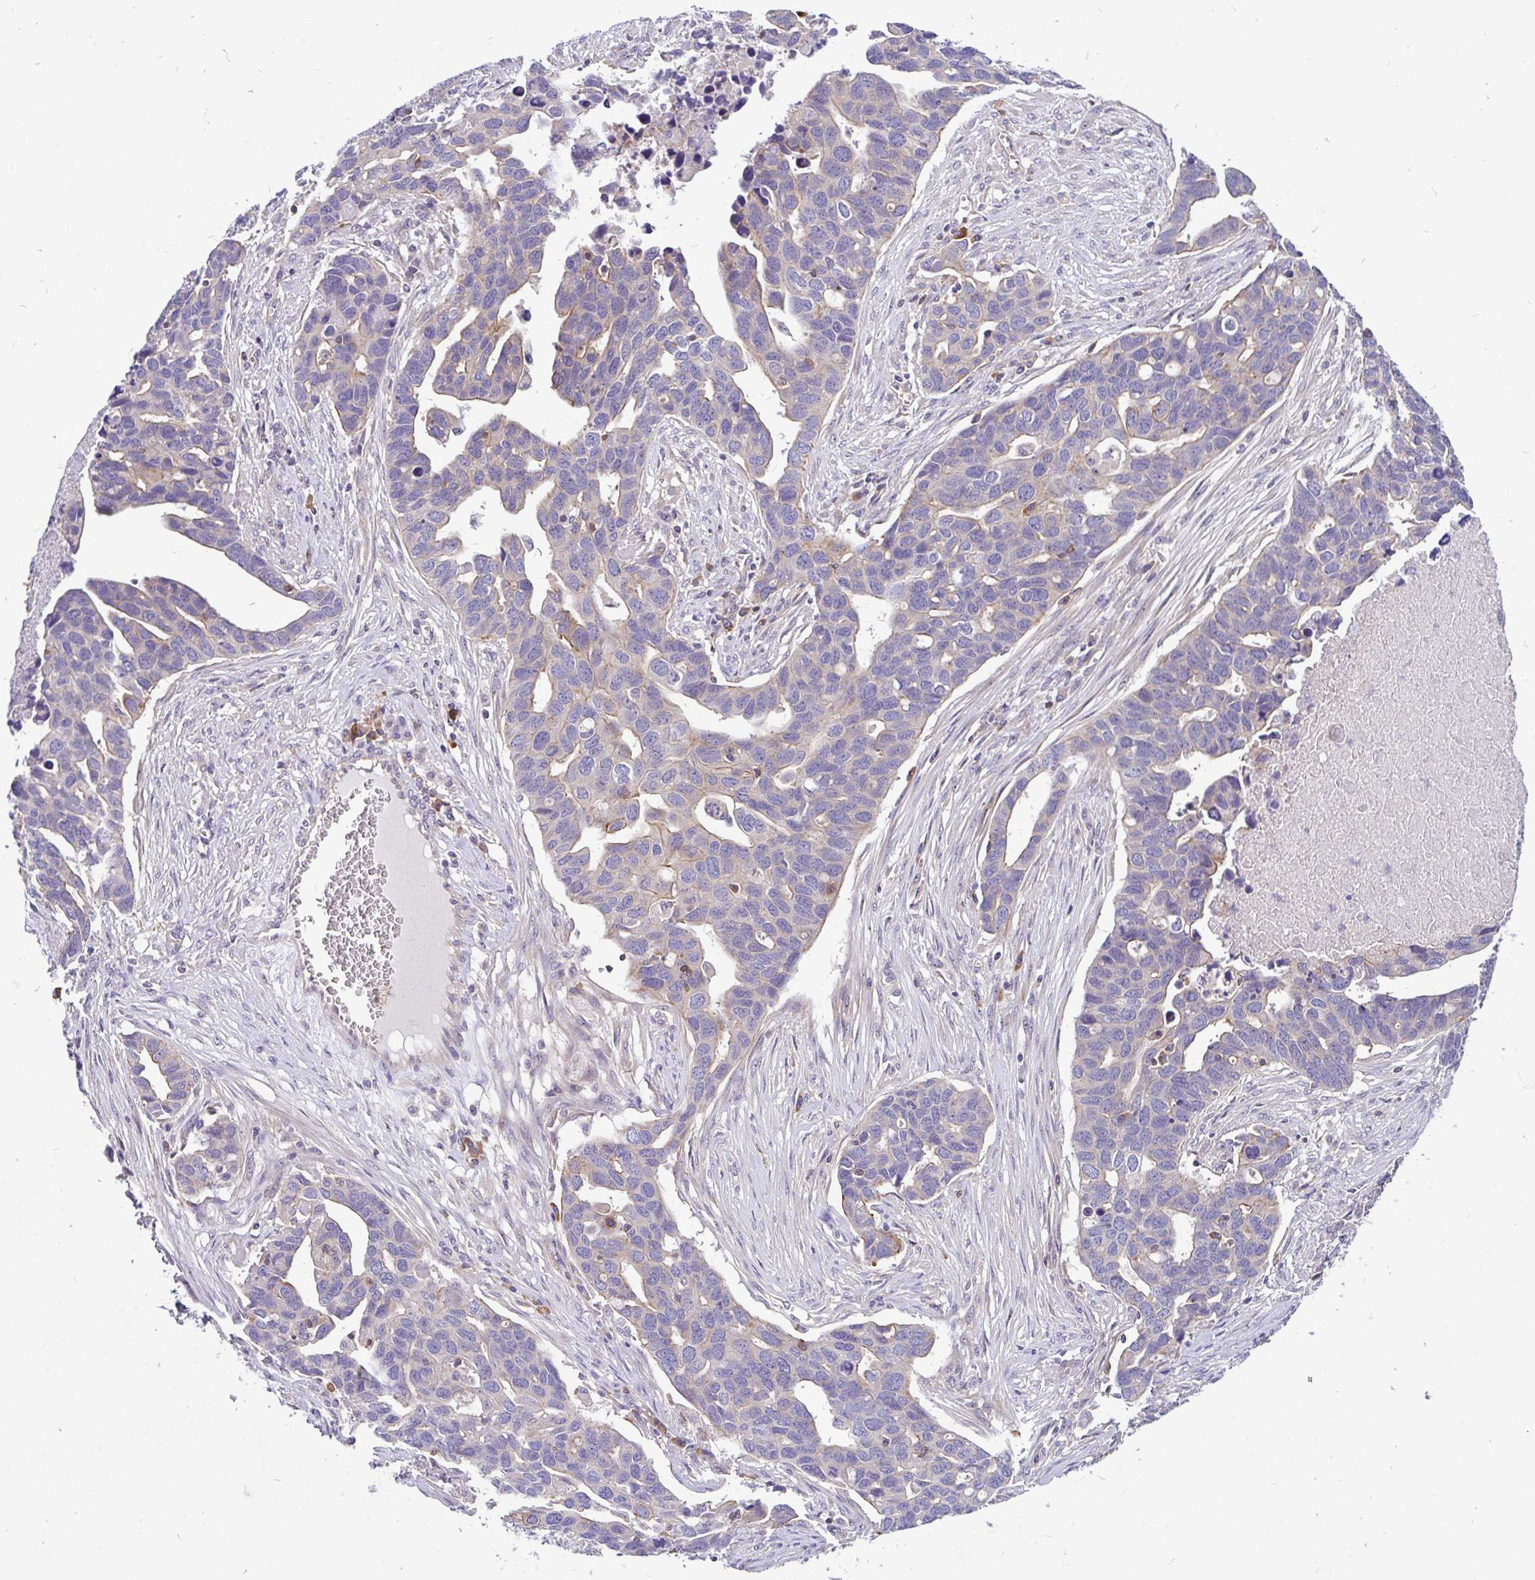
{"staining": {"intensity": "moderate", "quantity": "<25%", "location": "cytoplasmic/membranous"}, "tissue": "ovarian cancer", "cell_type": "Tumor cells", "image_type": "cancer", "snomed": [{"axis": "morphology", "description": "Cystadenocarcinoma, serous, NOS"}, {"axis": "topography", "description": "Ovary"}], "caption": "A low amount of moderate cytoplasmic/membranous expression is appreciated in approximately <25% of tumor cells in serous cystadenocarcinoma (ovarian) tissue. The staining was performed using DAB to visualize the protein expression in brown, while the nuclei were stained in blue with hematoxylin (Magnification: 20x).", "gene": "LRRC26", "patient": {"sex": "female", "age": 54}}